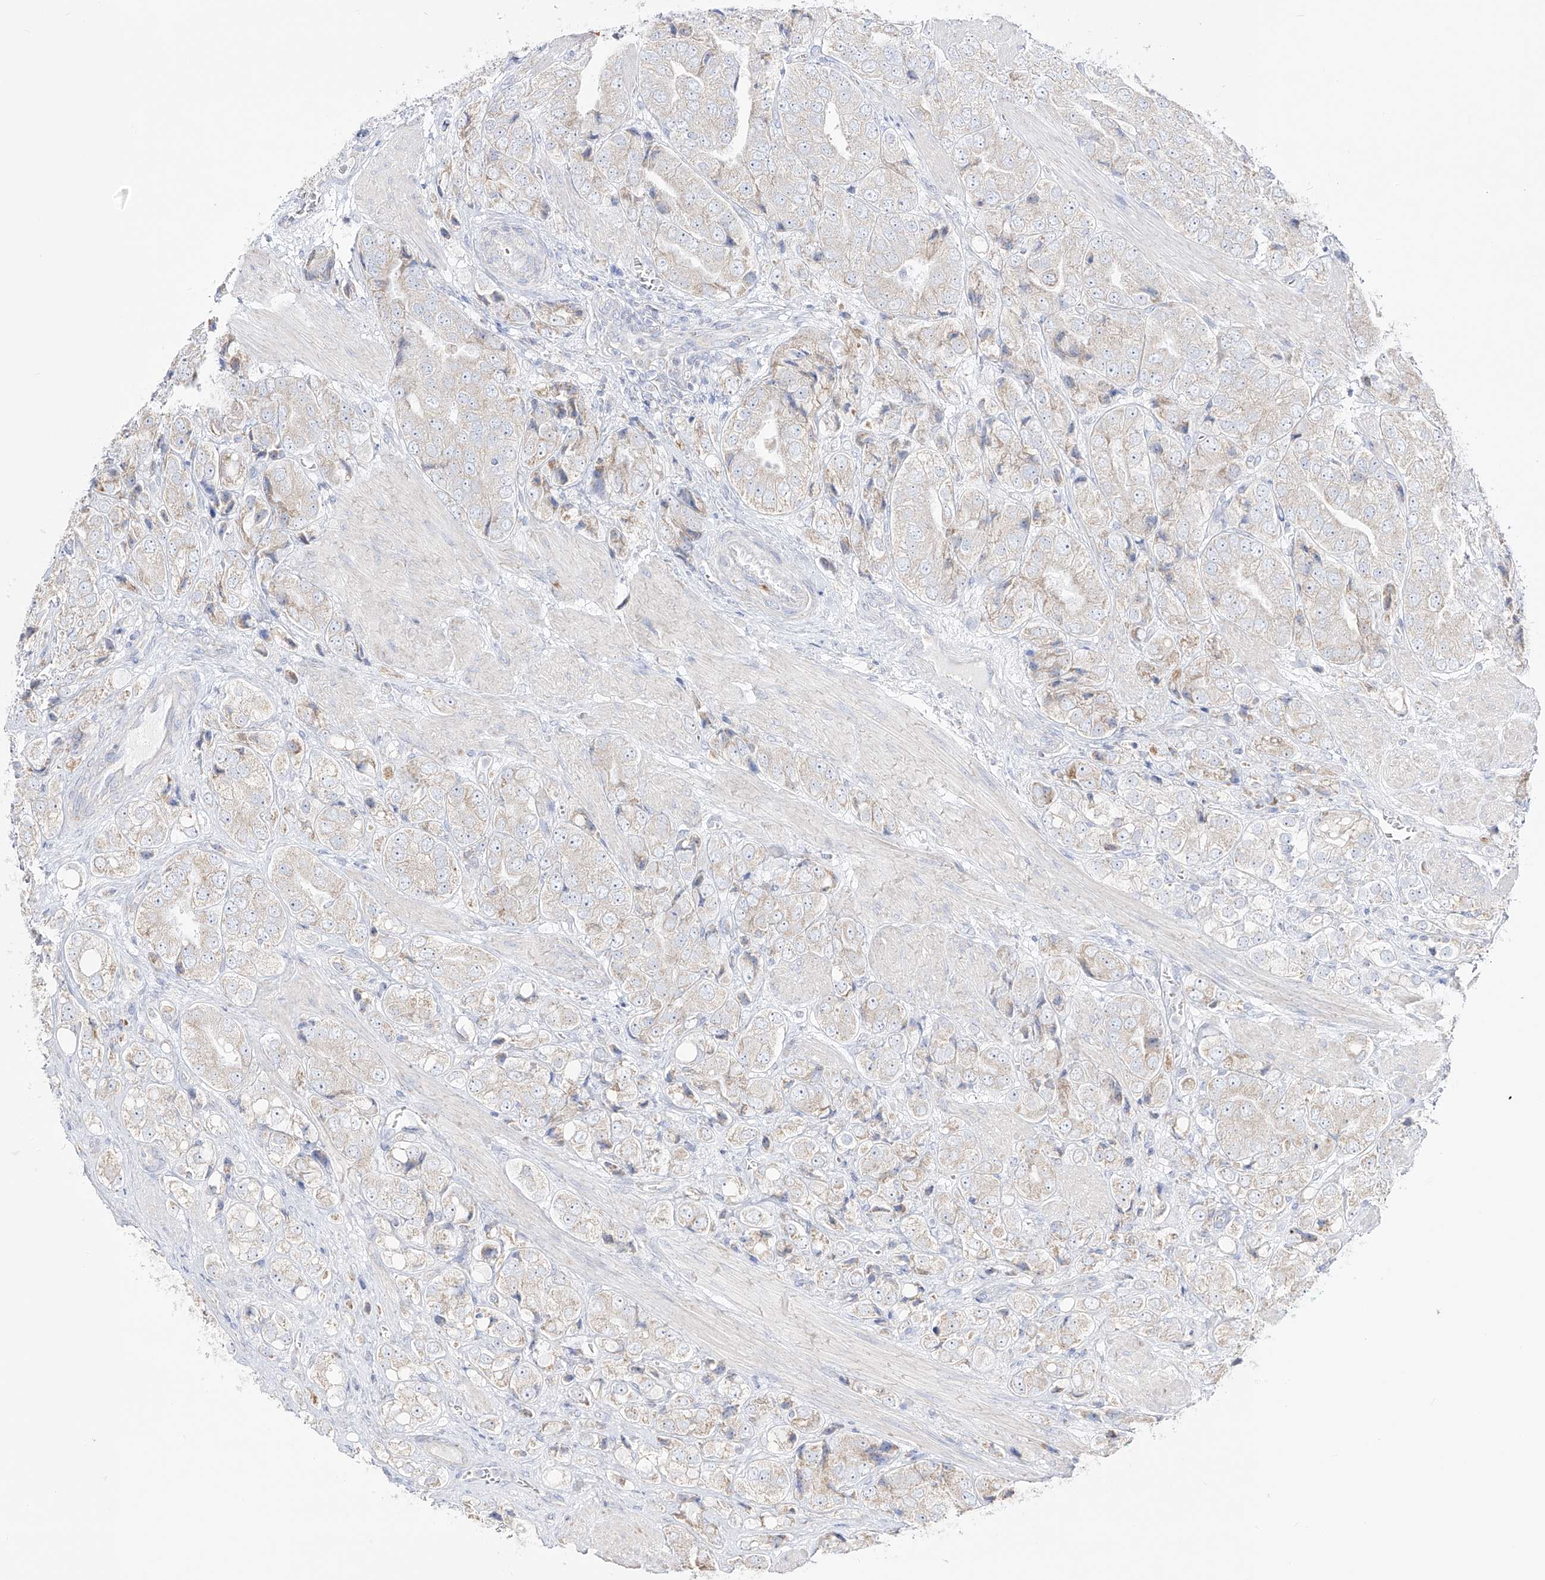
{"staining": {"intensity": "negative", "quantity": "none", "location": "none"}, "tissue": "prostate cancer", "cell_type": "Tumor cells", "image_type": "cancer", "snomed": [{"axis": "morphology", "description": "Adenocarcinoma, High grade"}, {"axis": "topography", "description": "Prostate"}], "caption": "Immunohistochemistry image of neoplastic tissue: human prostate cancer (adenocarcinoma (high-grade)) stained with DAB displays no significant protein expression in tumor cells.", "gene": "RCHY1", "patient": {"sex": "male", "age": 50}}